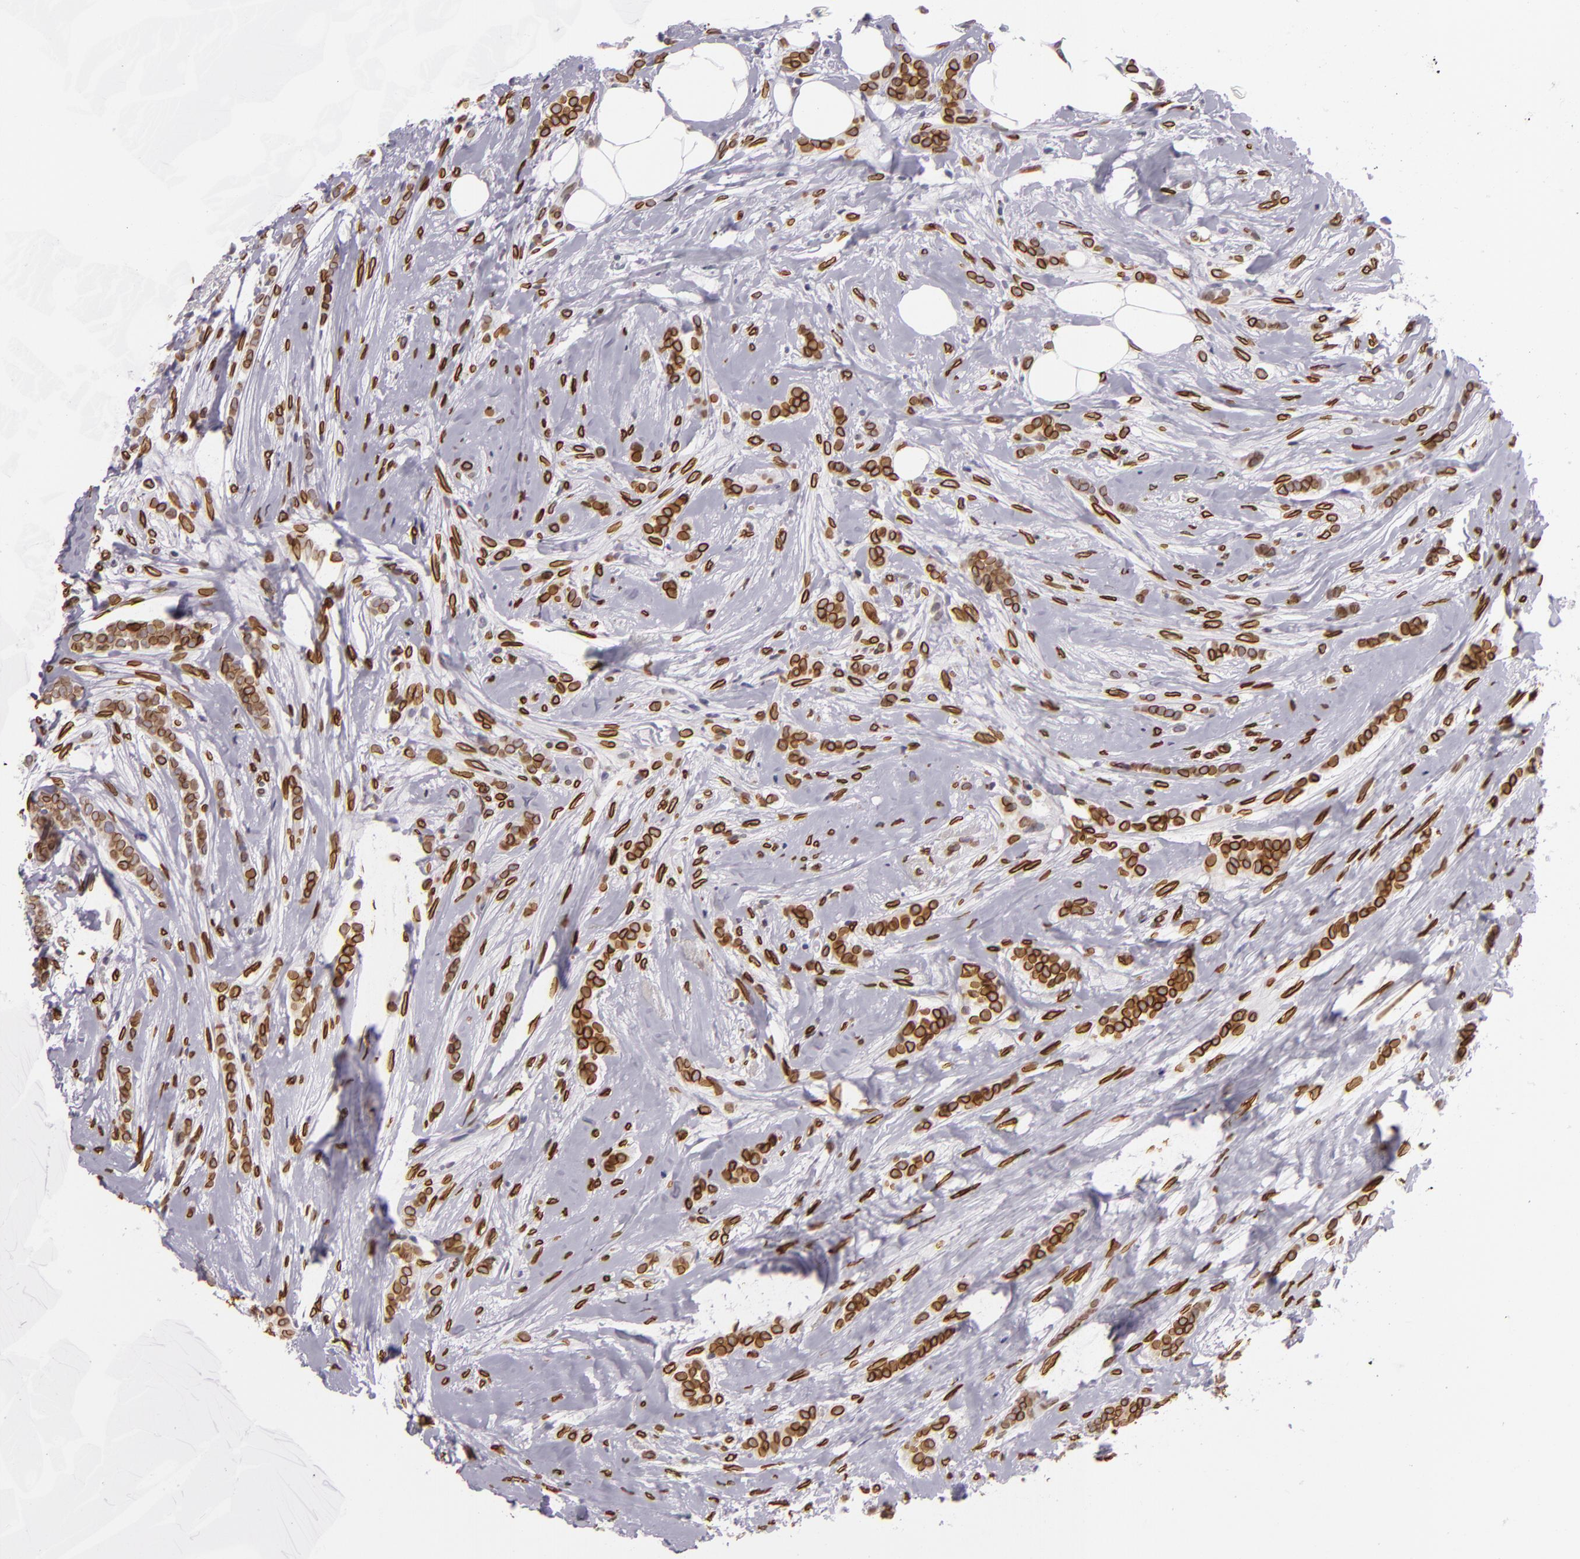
{"staining": {"intensity": "strong", "quantity": ">75%", "location": "nuclear"}, "tissue": "breast cancer", "cell_type": "Tumor cells", "image_type": "cancer", "snomed": [{"axis": "morphology", "description": "Lobular carcinoma"}, {"axis": "topography", "description": "Breast"}], "caption": "Immunohistochemistry of human breast lobular carcinoma exhibits high levels of strong nuclear expression in approximately >75% of tumor cells. (DAB (3,3'-diaminobenzidine) IHC, brown staining for protein, blue staining for nuclei).", "gene": "EMD", "patient": {"sex": "female", "age": 56}}